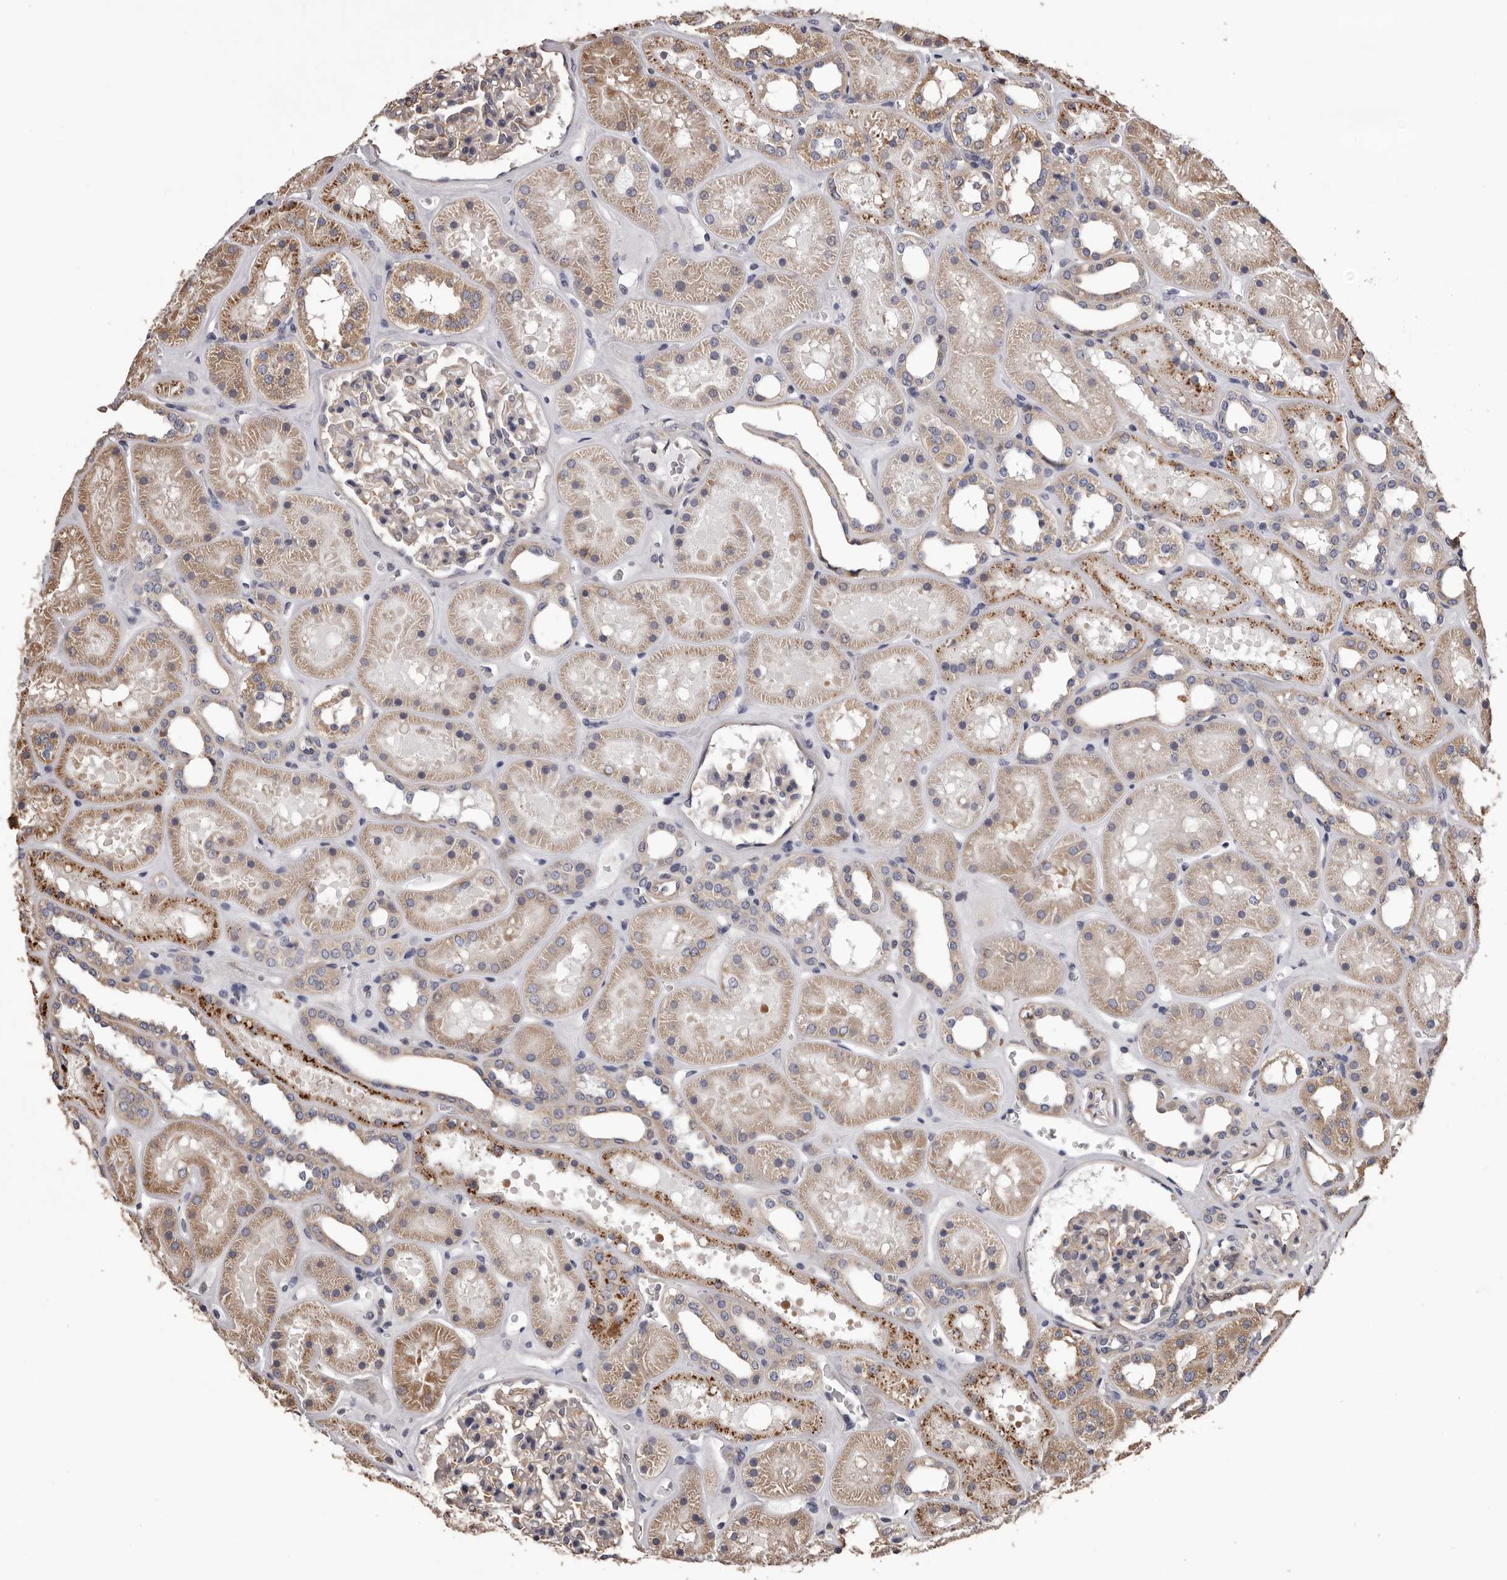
{"staining": {"intensity": "weak", "quantity": "25%-75%", "location": "cytoplasmic/membranous"}, "tissue": "kidney", "cell_type": "Cells in glomeruli", "image_type": "normal", "snomed": [{"axis": "morphology", "description": "Normal tissue, NOS"}, {"axis": "topography", "description": "Kidney"}], "caption": "A brown stain shows weak cytoplasmic/membranous staining of a protein in cells in glomeruli of normal kidney. (DAB IHC with brightfield microscopy, high magnification).", "gene": "CEP104", "patient": {"sex": "female", "age": 41}}